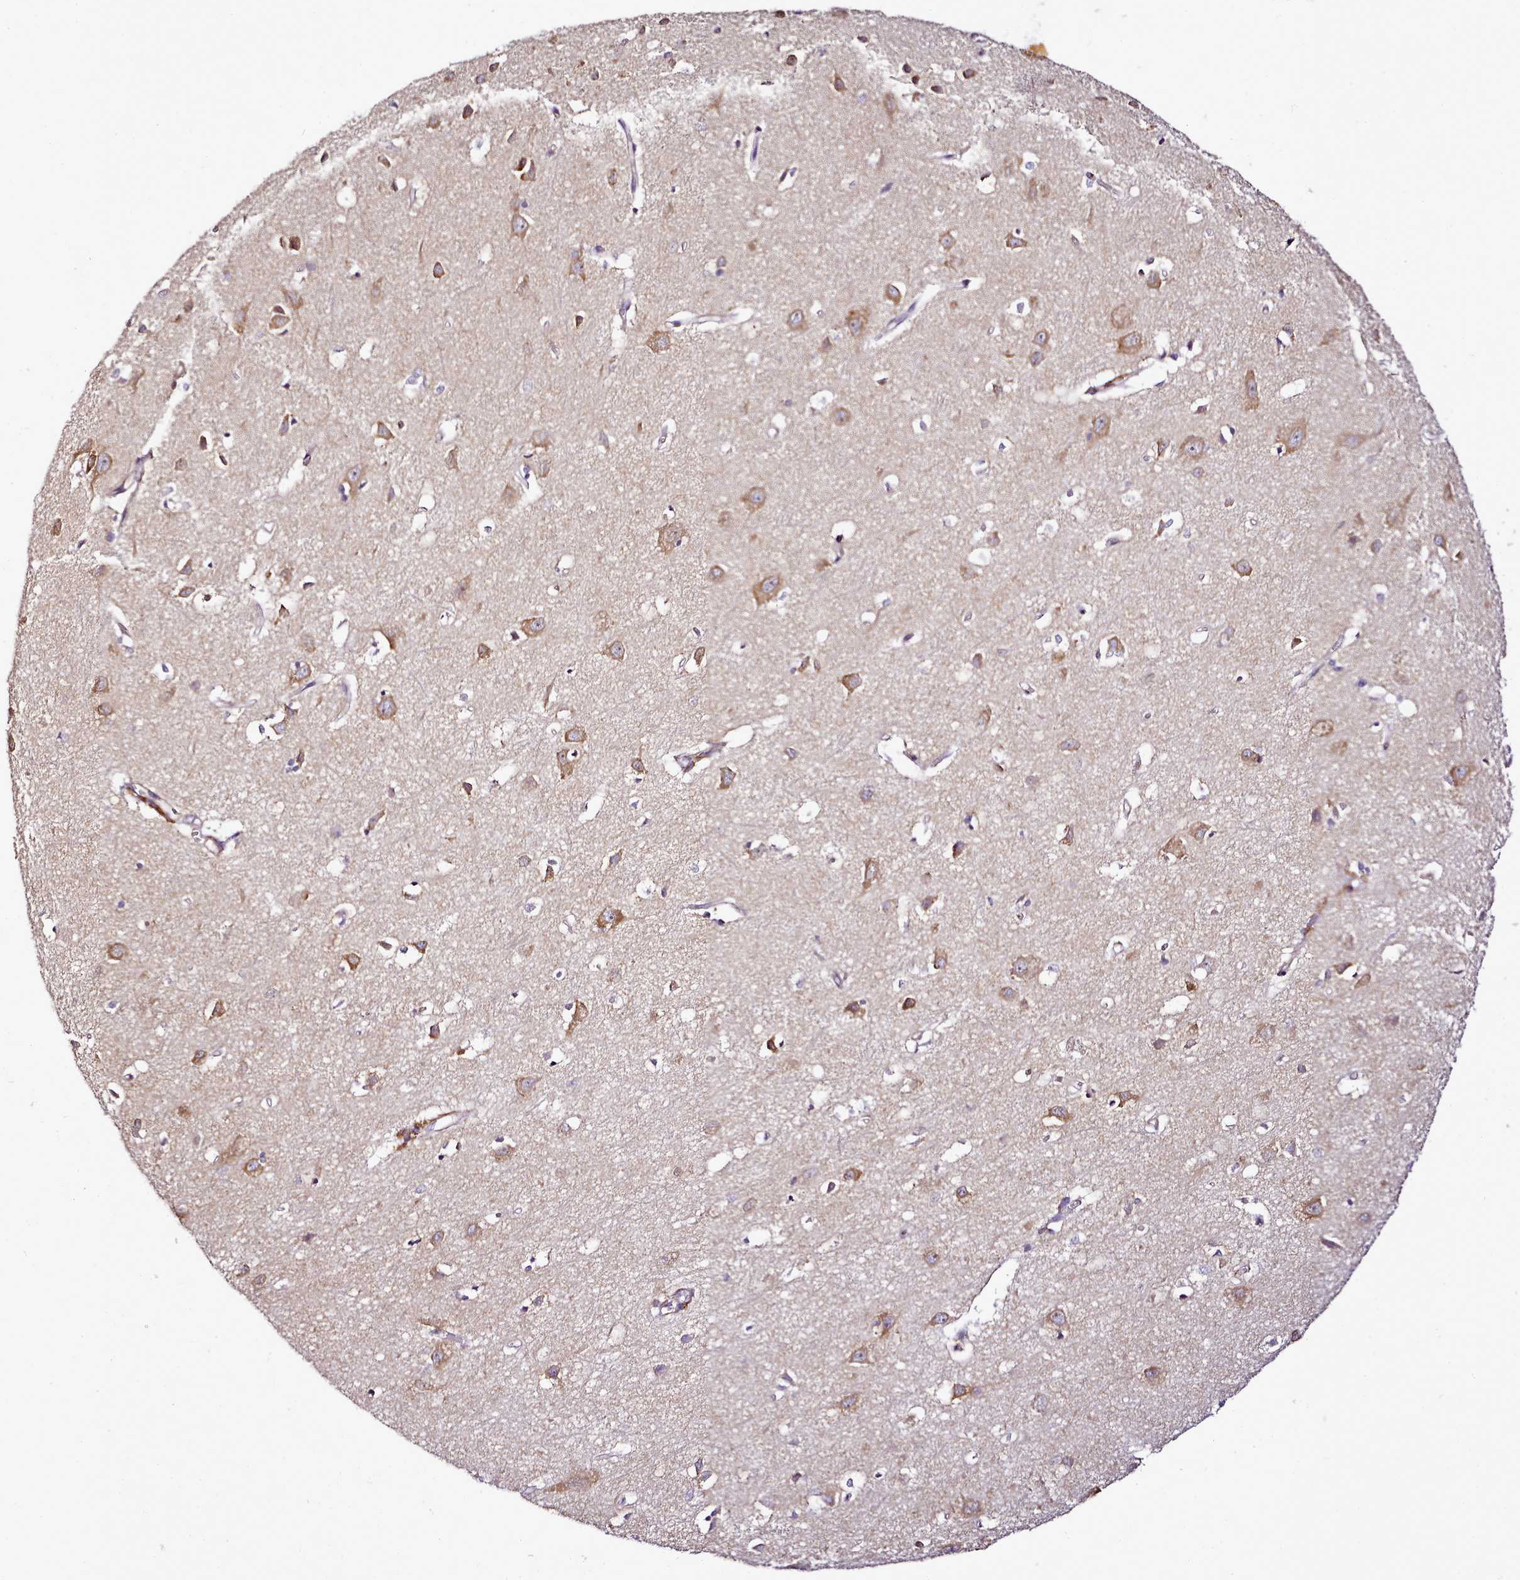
{"staining": {"intensity": "moderate", "quantity": ">75%", "location": "cytoplasmic/membranous"}, "tissue": "cerebral cortex", "cell_type": "Endothelial cells", "image_type": "normal", "snomed": [{"axis": "morphology", "description": "Normal tissue, NOS"}, {"axis": "topography", "description": "Cerebral cortex"}], "caption": "High-power microscopy captured an immunohistochemistry (IHC) photomicrograph of benign cerebral cortex, revealing moderate cytoplasmic/membranous positivity in about >75% of endothelial cells.", "gene": "NBPF10", "patient": {"sex": "female", "age": 64}}